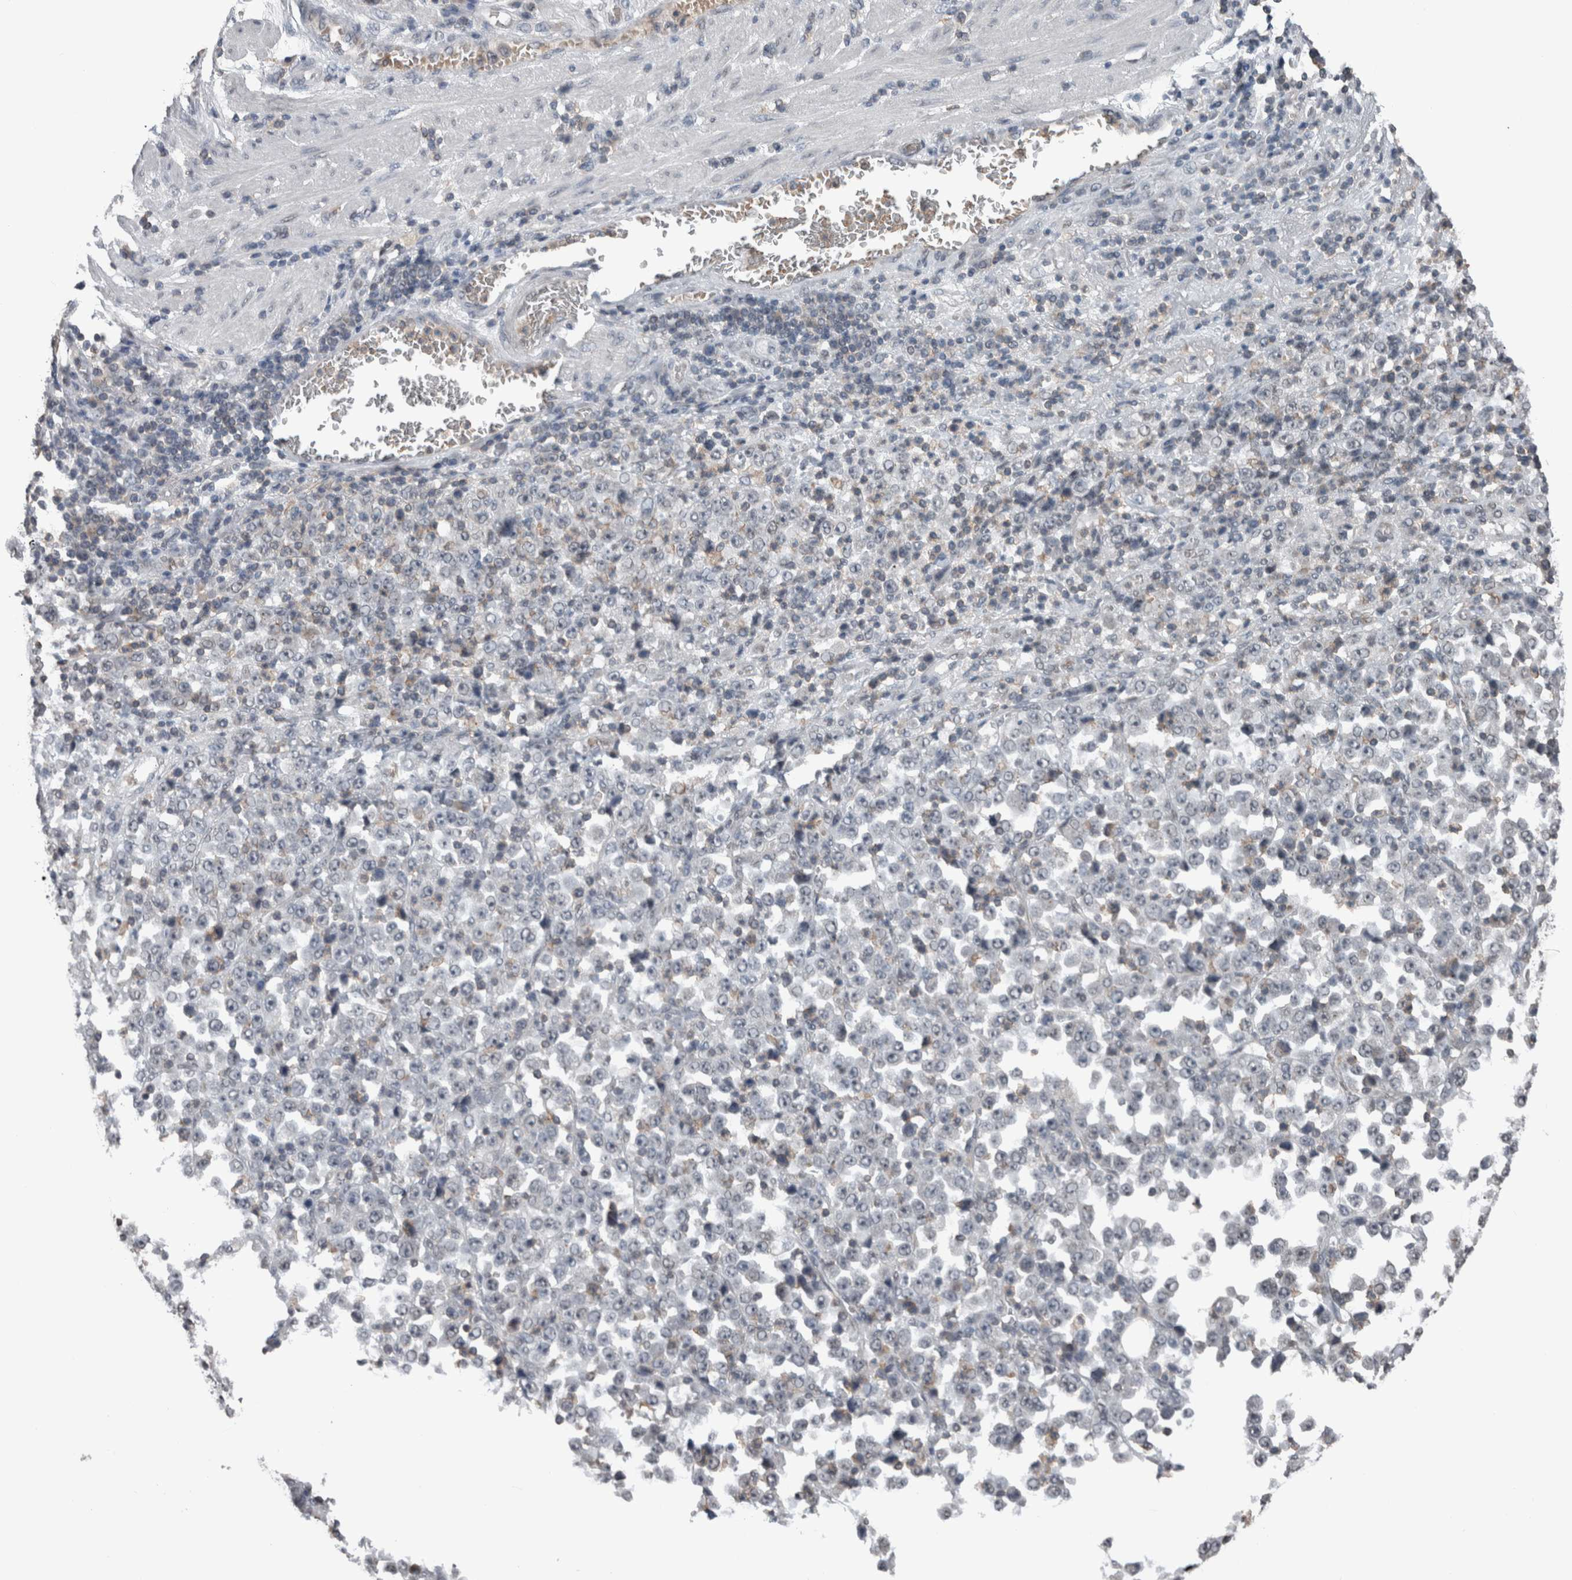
{"staining": {"intensity": "negative", "quantity": "none", "location": "none"}, "tissue": "stomach cancer", "cell_type": "Tumor cells", "image_type": "cancer", "snomed": [{"axis": "morphology", "description": "Normal tissue, NOS"}, {"axis": "morphology", "description": "Adenocarcinoma, NOS"}, {"axis": "topography", "description": "Stomach, upper"}, {"axis": "topography", "description": "Stomach"}], "caption": "High magnification brightfield microscopy of stomach adenocarcinoma stained with DAB (3,3'-diaminobenzidine) (brown) and counterstained with hematoxylin (blue): tumor cells show no significant positivity.", "gene": "MAFF", "patient": {"sex": "male", "age": 59}}